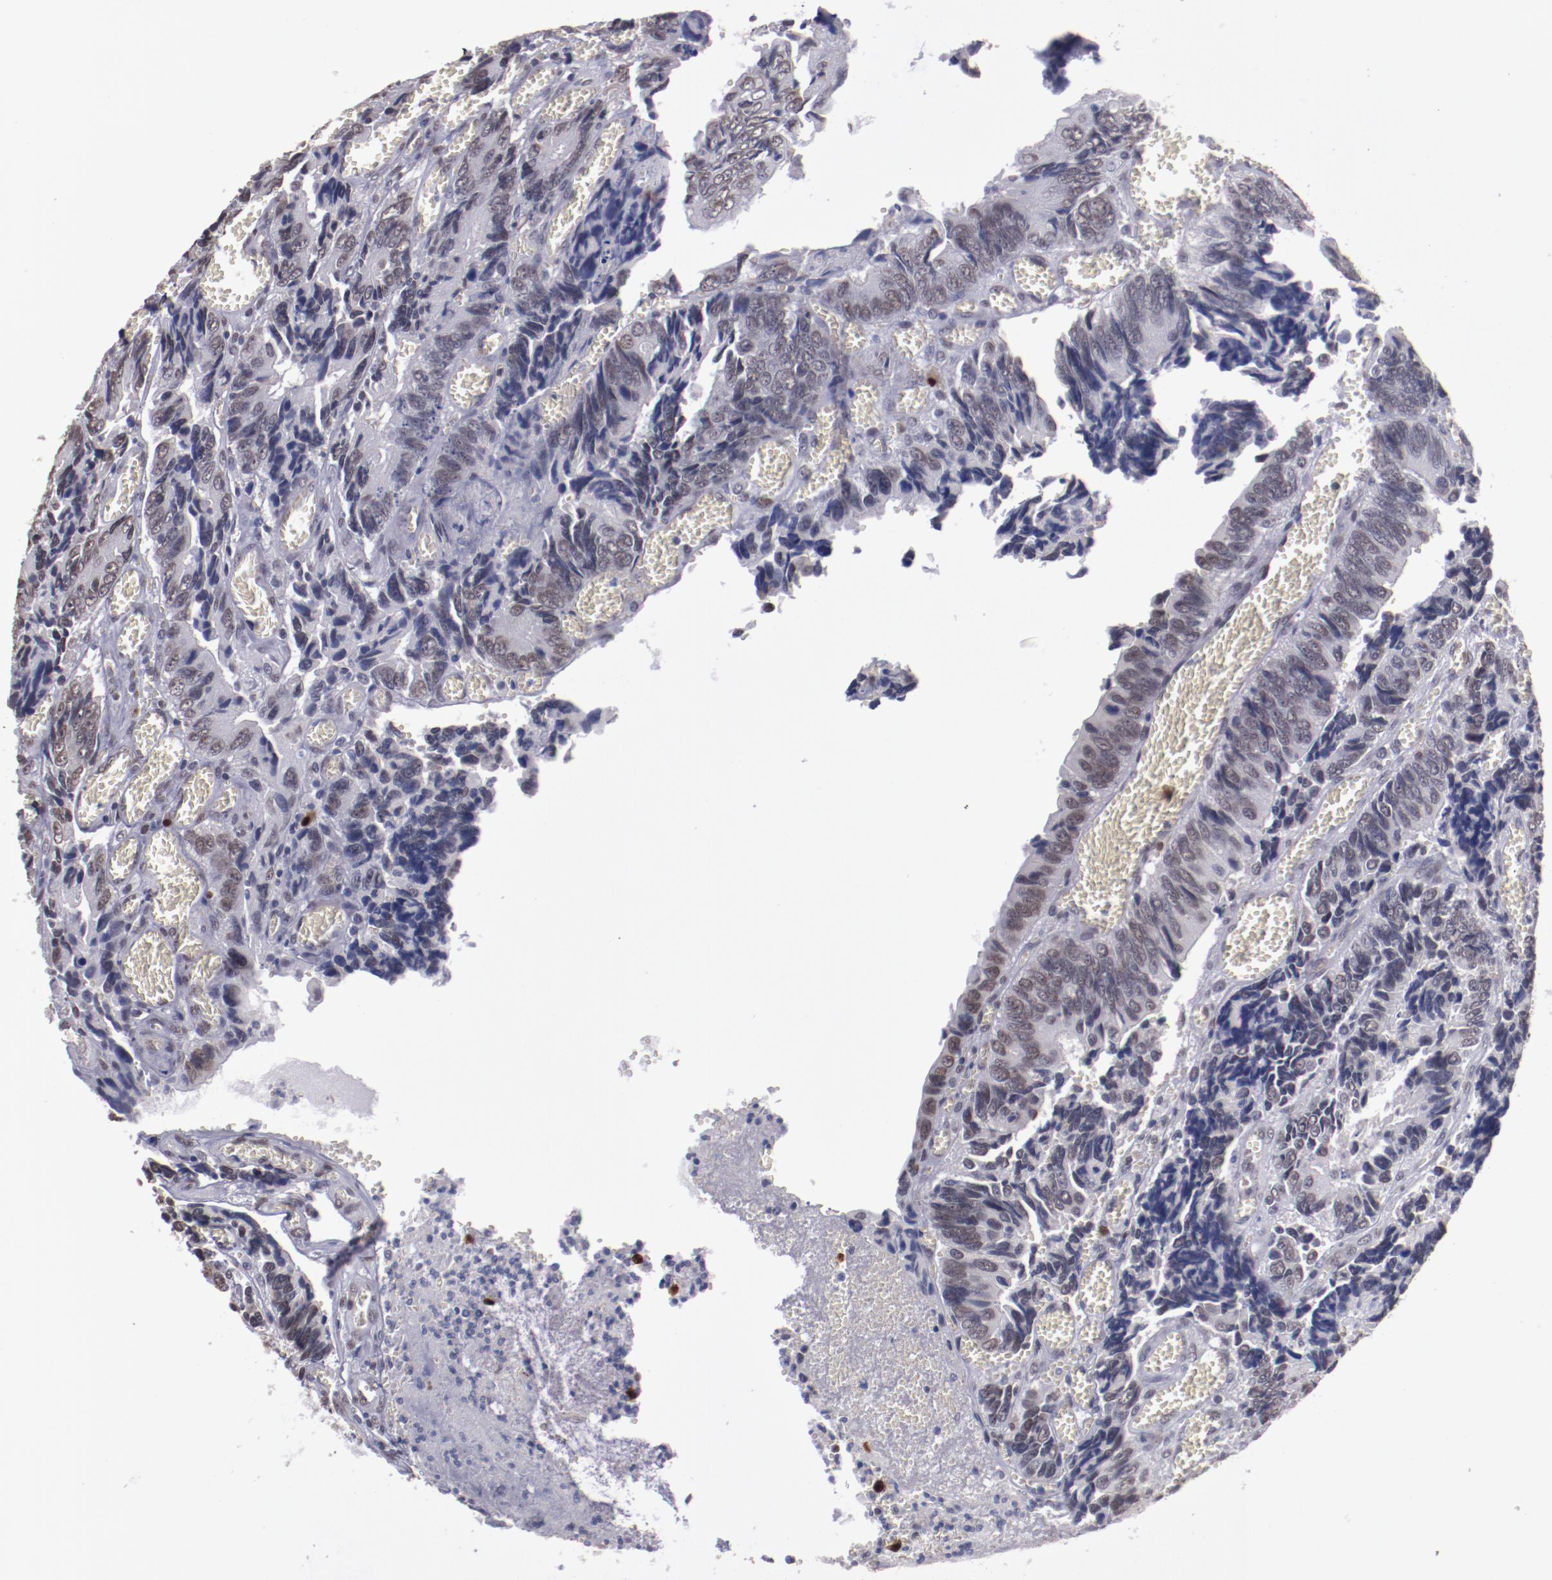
{"staining": {"intensity": "weak", "quantity": "25%-75%", "location": "nuclear"}, "tissue": "colorectal cancer", "cell_type": "Tumor cells", "image_type": "cancer", "snomed": [{"axis": "morphology", "description": "Adenocarcinoma, NOS"}, {"axis": "topography", "description": "Colon"}], "caption": "Brown immunohistochemical staining in colorectal adenocarcinoma displays weak nuclear staining in about 25%-75% of tumor cells.", "gene": "IRF4", "patient": {"sex": "male", "age": 72}}